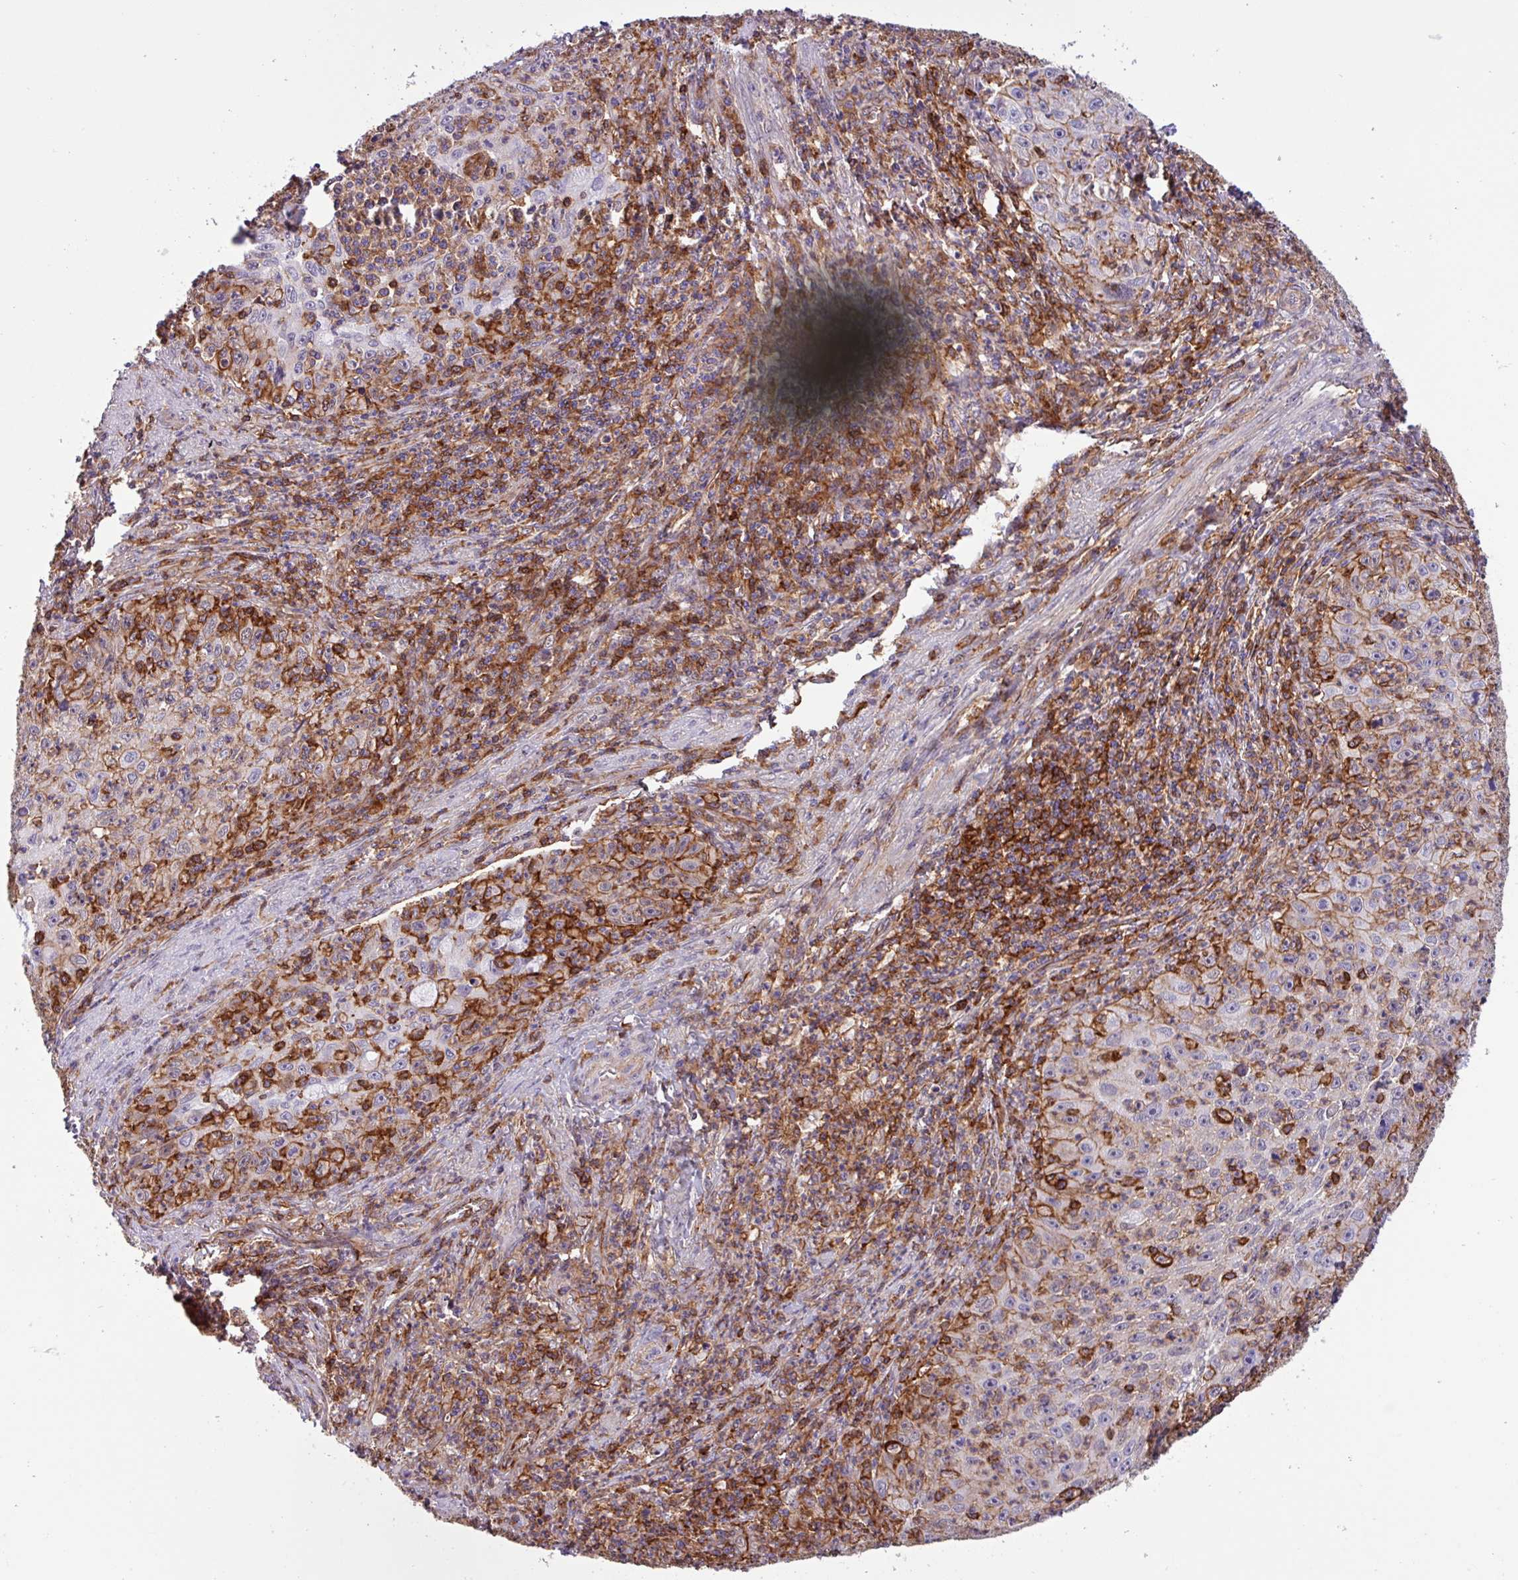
{"staining": {"intensity": "weak", "quantity": "<25%", "location": "cytoplasmic/membranous"}, "tissue": "cervical cancer", "cell_type": "Tumor cells", "image_type": "cancer", "snomed": [{"axis": "morphology", "description": "Squamous cell carcinoma, NOS"}, {"axis": "topography", "description": "Cervix"}], "caption": "Immunohistochemical staining of cervical cancer (squamous cell carcinoma) exhibits no significant staining in tumor cells.", "gene": "PPP1R18", "patient": {"sex": "female", "age": 30}}